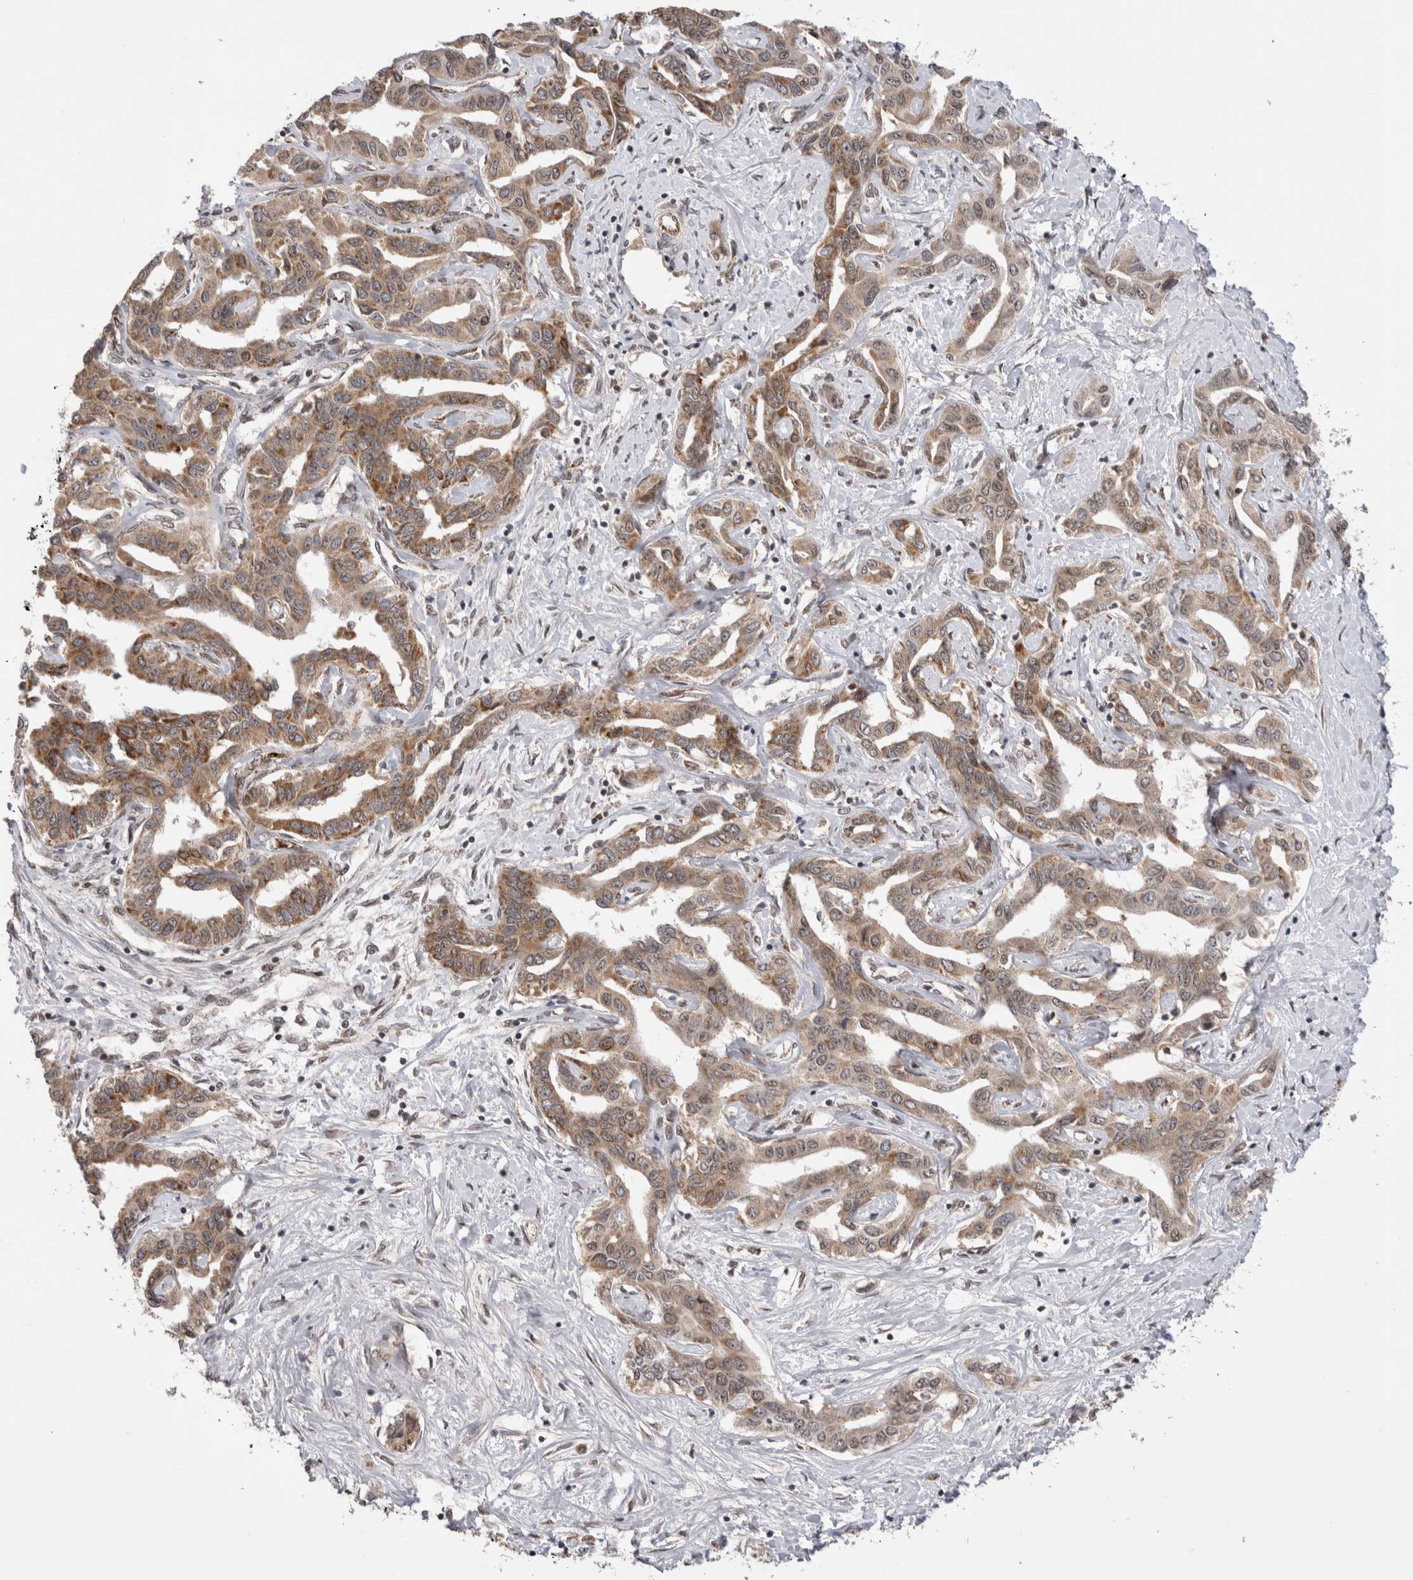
{"staining": {"intensity": "weak", "quantity": ">75%", "location": "cytoplasmic/membranous"}, "tissue": "liver cancer", "cell_type": "Tumor cells", "image_type": "cancer", "snomed": [{"axis": "morphology", "description": "Cholangiocarcinoma"}, {"axis": "topography", "description": "Liver"}], "caption": "Human liver cancer stained with a brown dye displays weak cytoplasmic/membranous positive expression in about >75% of tumor cells.", "gene": "TMEM65", "patient": {"sex": "male", "age": 59}}